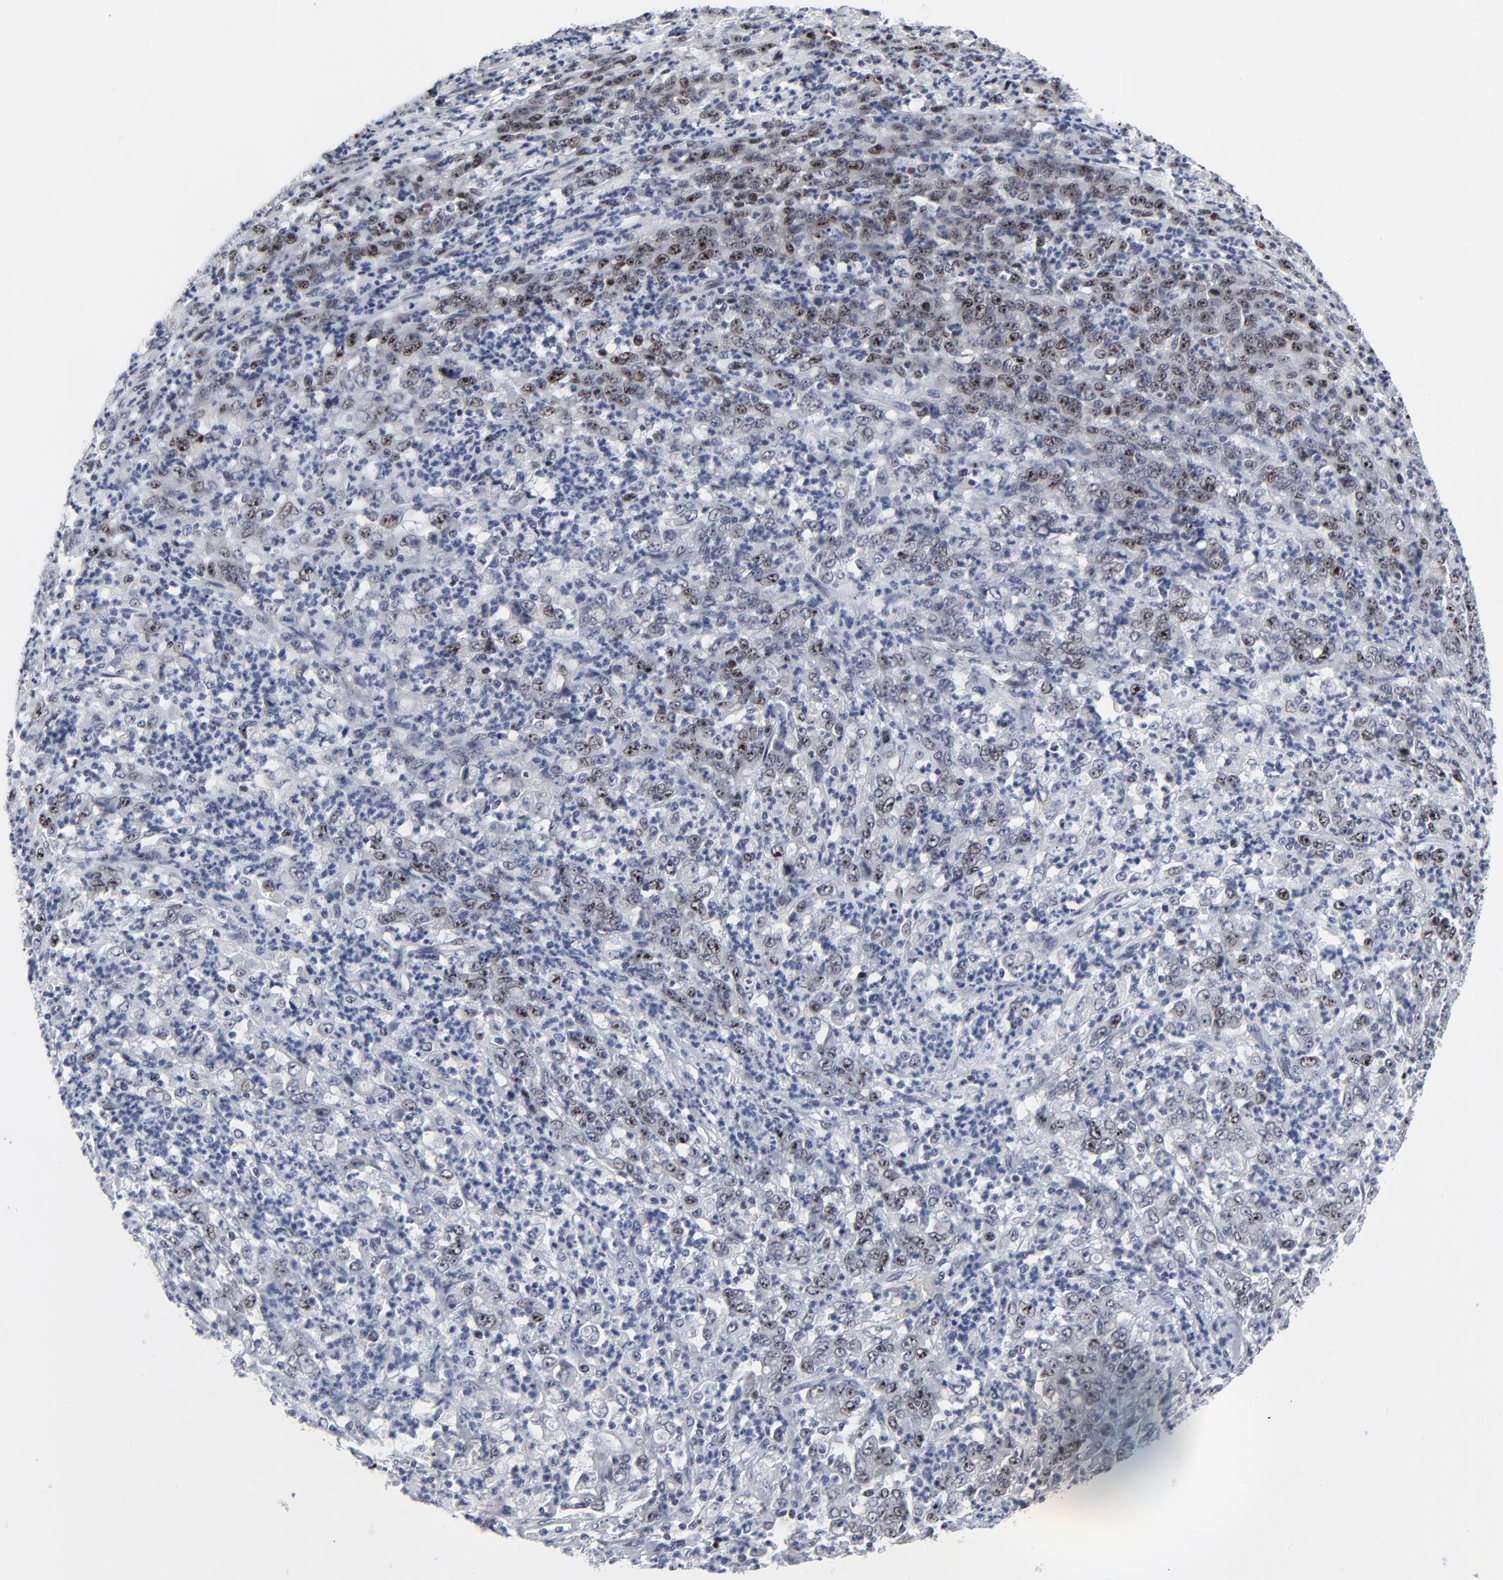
{"staining": {"intensity": "weak", "quantity": ">75%", "location": "nuclear"}, "tissue": "stomach cancer", "cell_type": "Tumor cells", "image_type": "cancer", "snomed": [{"axis": "morphology", "description": "Adenocarcinoma, NOS"}, {"axis": "topography", "description": "Stomach, lower"}], "caption": "Protein staining of adenocarcinoma (stomach) tissue shows weak nuclear positivity in approximately >75% of tumor cells.", "gene": "ZNF589", "patient": {"sex": "female", "age": 71}}